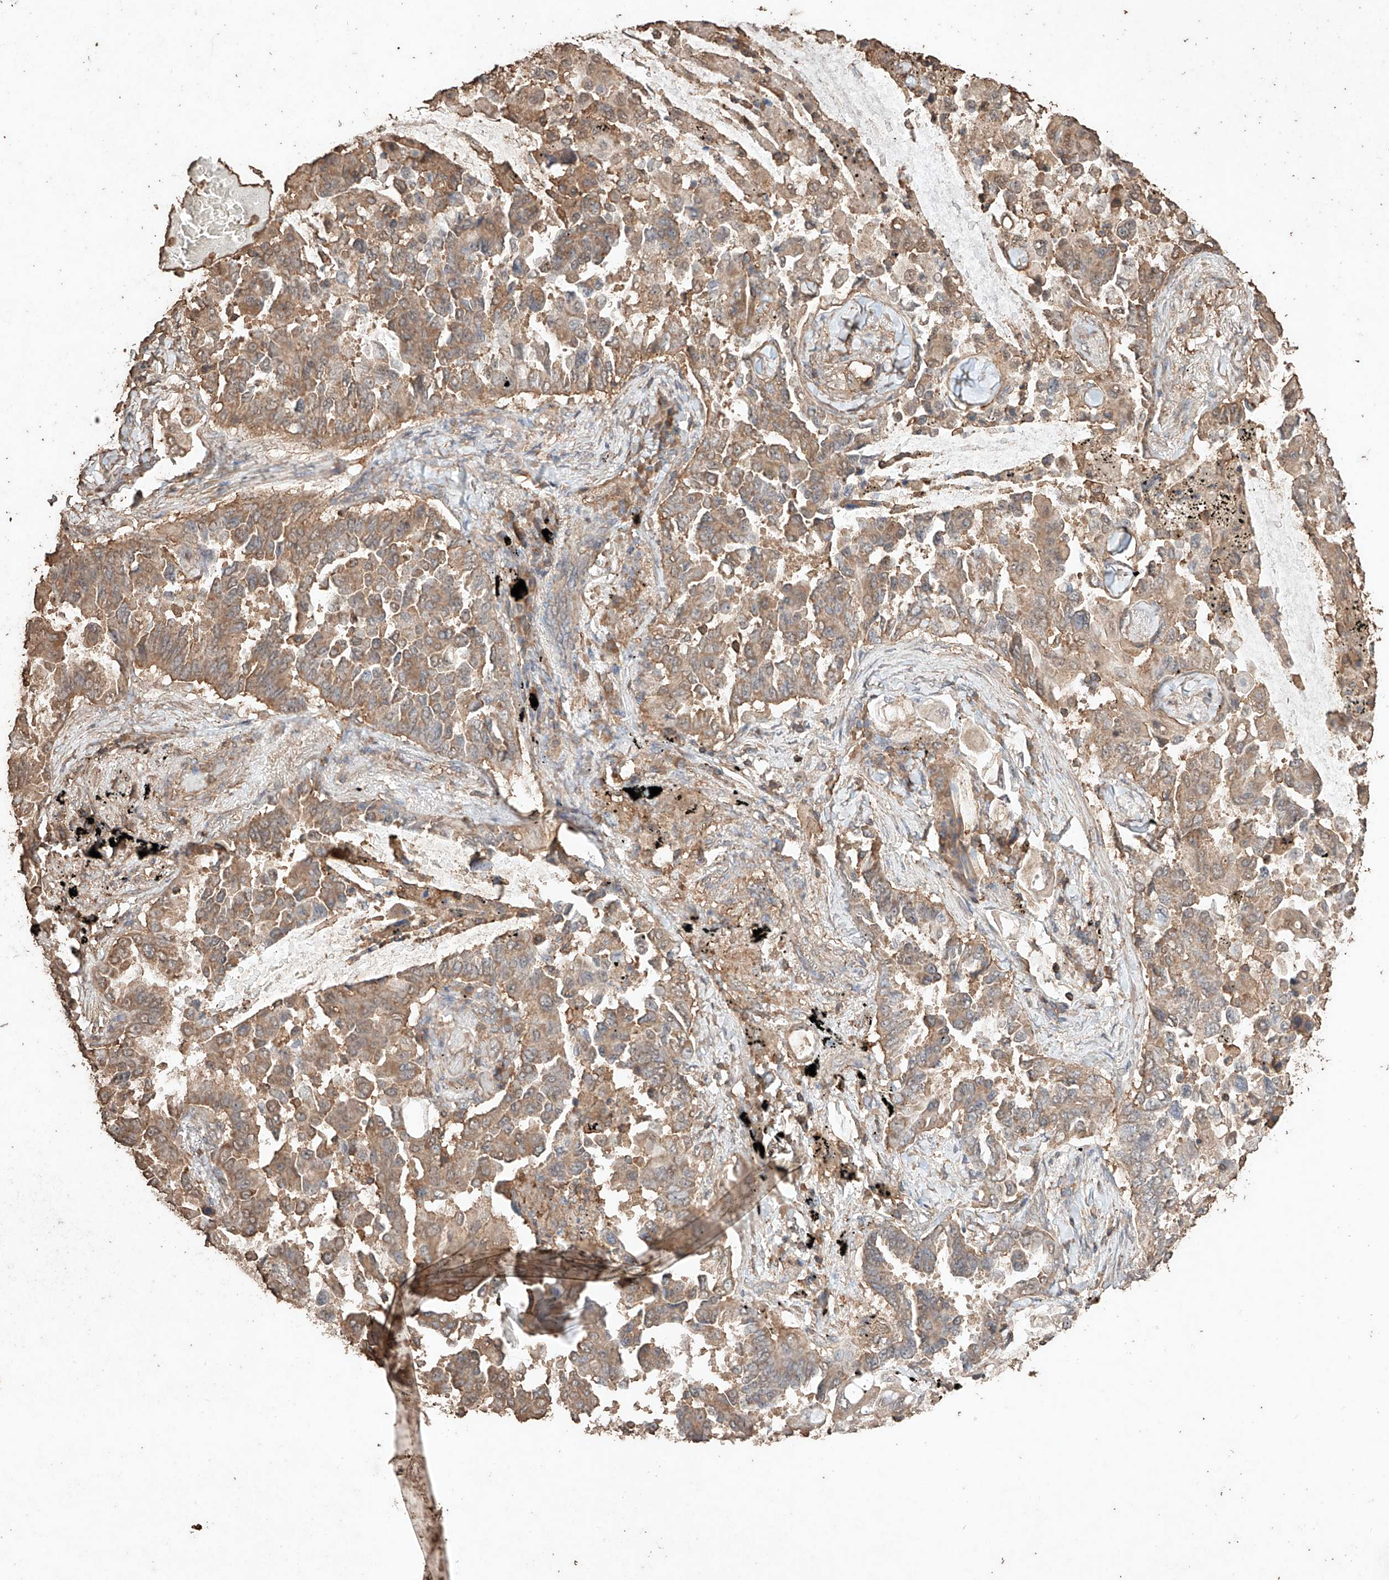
{"staining": {"intensity": "moderate", "quantity": ">75%", "location": "cytoplasmic/membranous"}, "tissue": "lung cancer", "cell_type": "Tumor cells", "image_type": "cancer", "snomed": [{"axis": "morphology", "description": "Adenocarcinoma, NOS"}, {"axis": "topography", "description": "Lung"}], "caption": "This is a micrograph of immunohistochemistry staining of lung cancer, which shows moderate staining in the cytoplasmic/membranous of tumor cells.", "gene": "M6PR", "patient": {"sex": "female", "age": 67}}